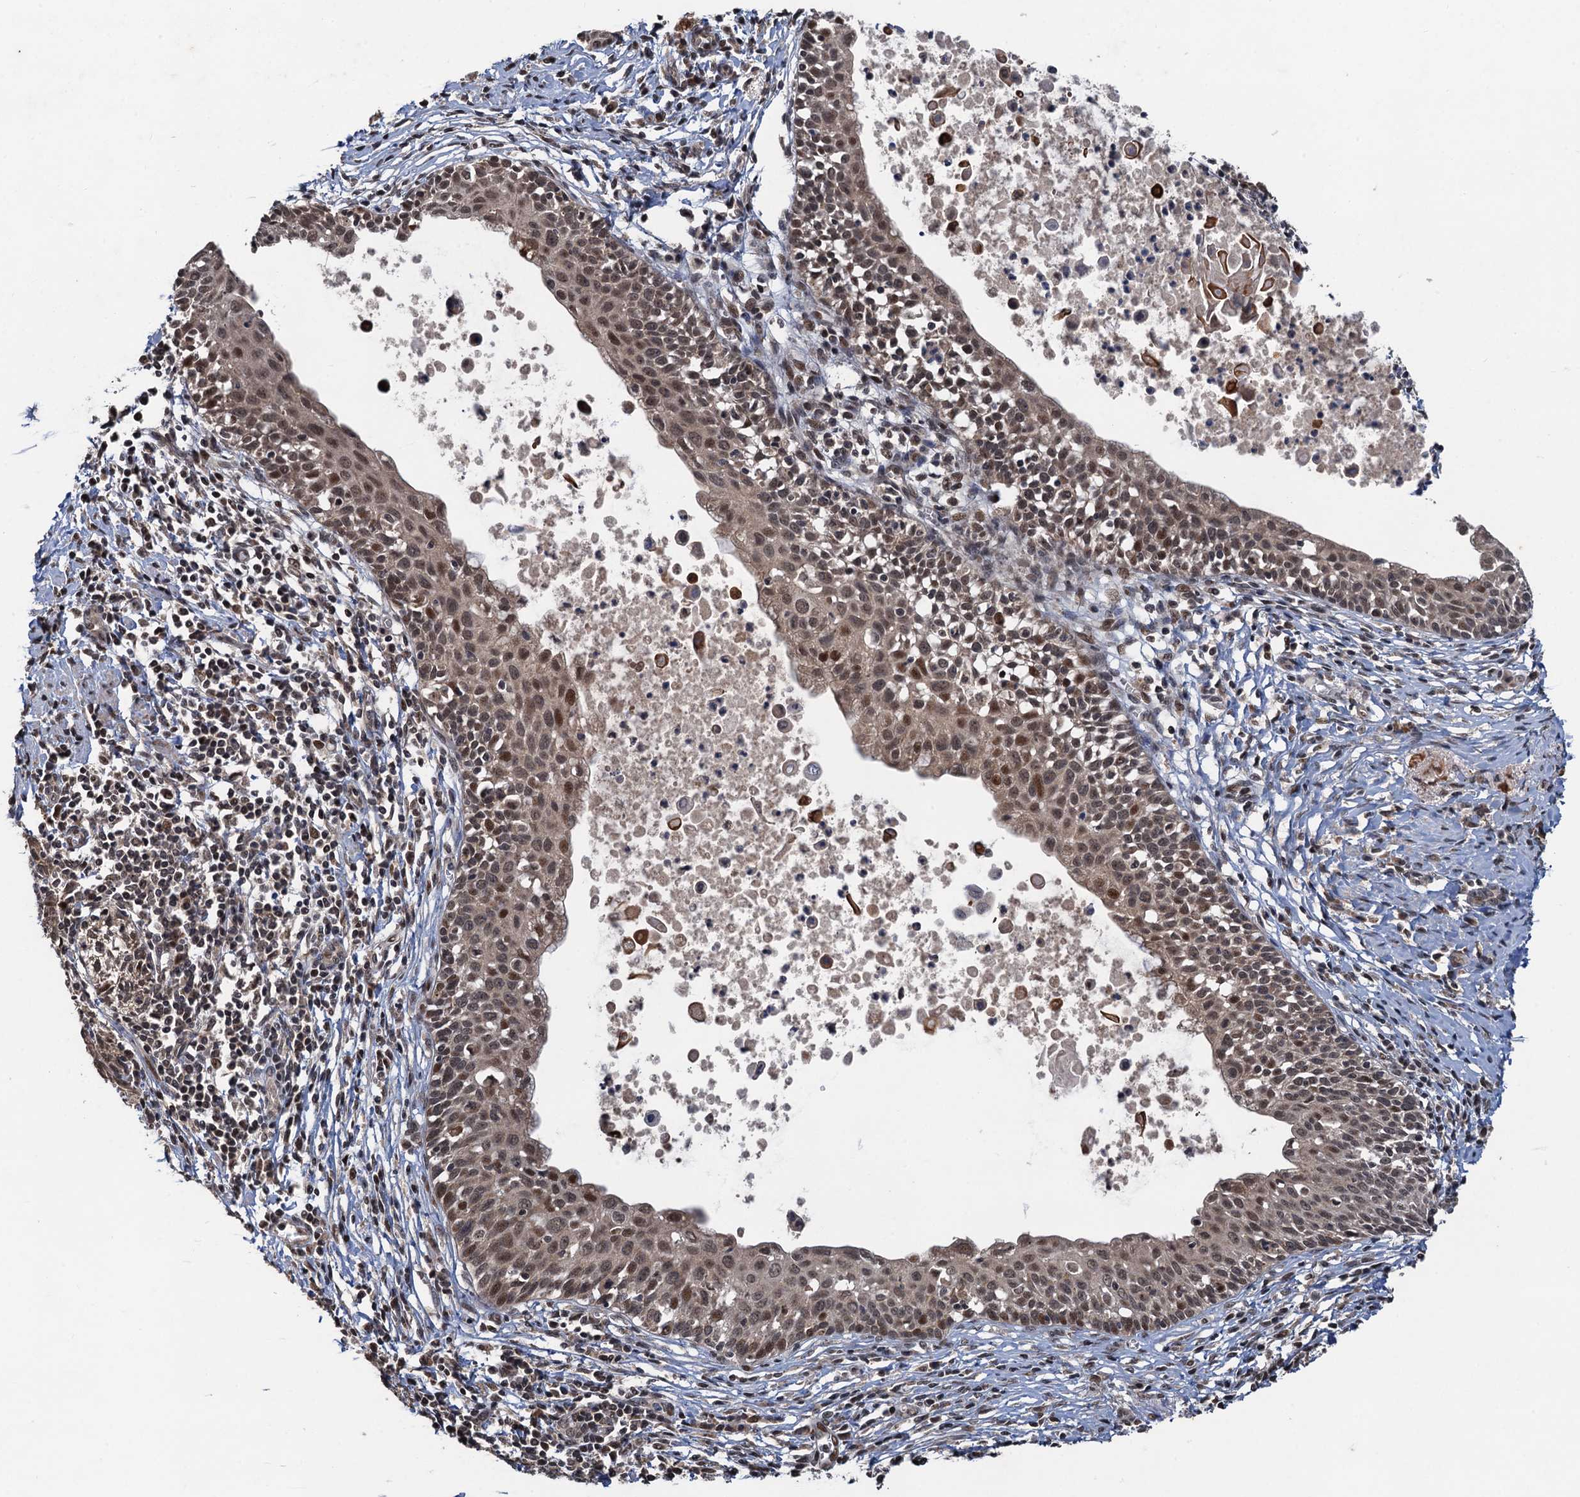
{"staining": {"intensity": "moderate", "quantity": ">75%", "location": "cytoplasmic/membranous,nuclear"}, "tissue": "cervical cancer", "cell_type": "Tumor cells", "image_type": "cancer", "snomed": [{"axis": "morphology", "description": "Squamous cell carcinoma, NOS"}, {"axis": "topography", "description": "Cervix"}], "caption": "DAB (3,3'-diaminobenzidine) immunohistochemical staining of cervical squamous cell carcinoma shows moderate cytoplasmic/membranous and nuclear protein staining in about >75% of tumor cells.", "gene": "REP15", "patient": {"sex": "female", "age": 52}}